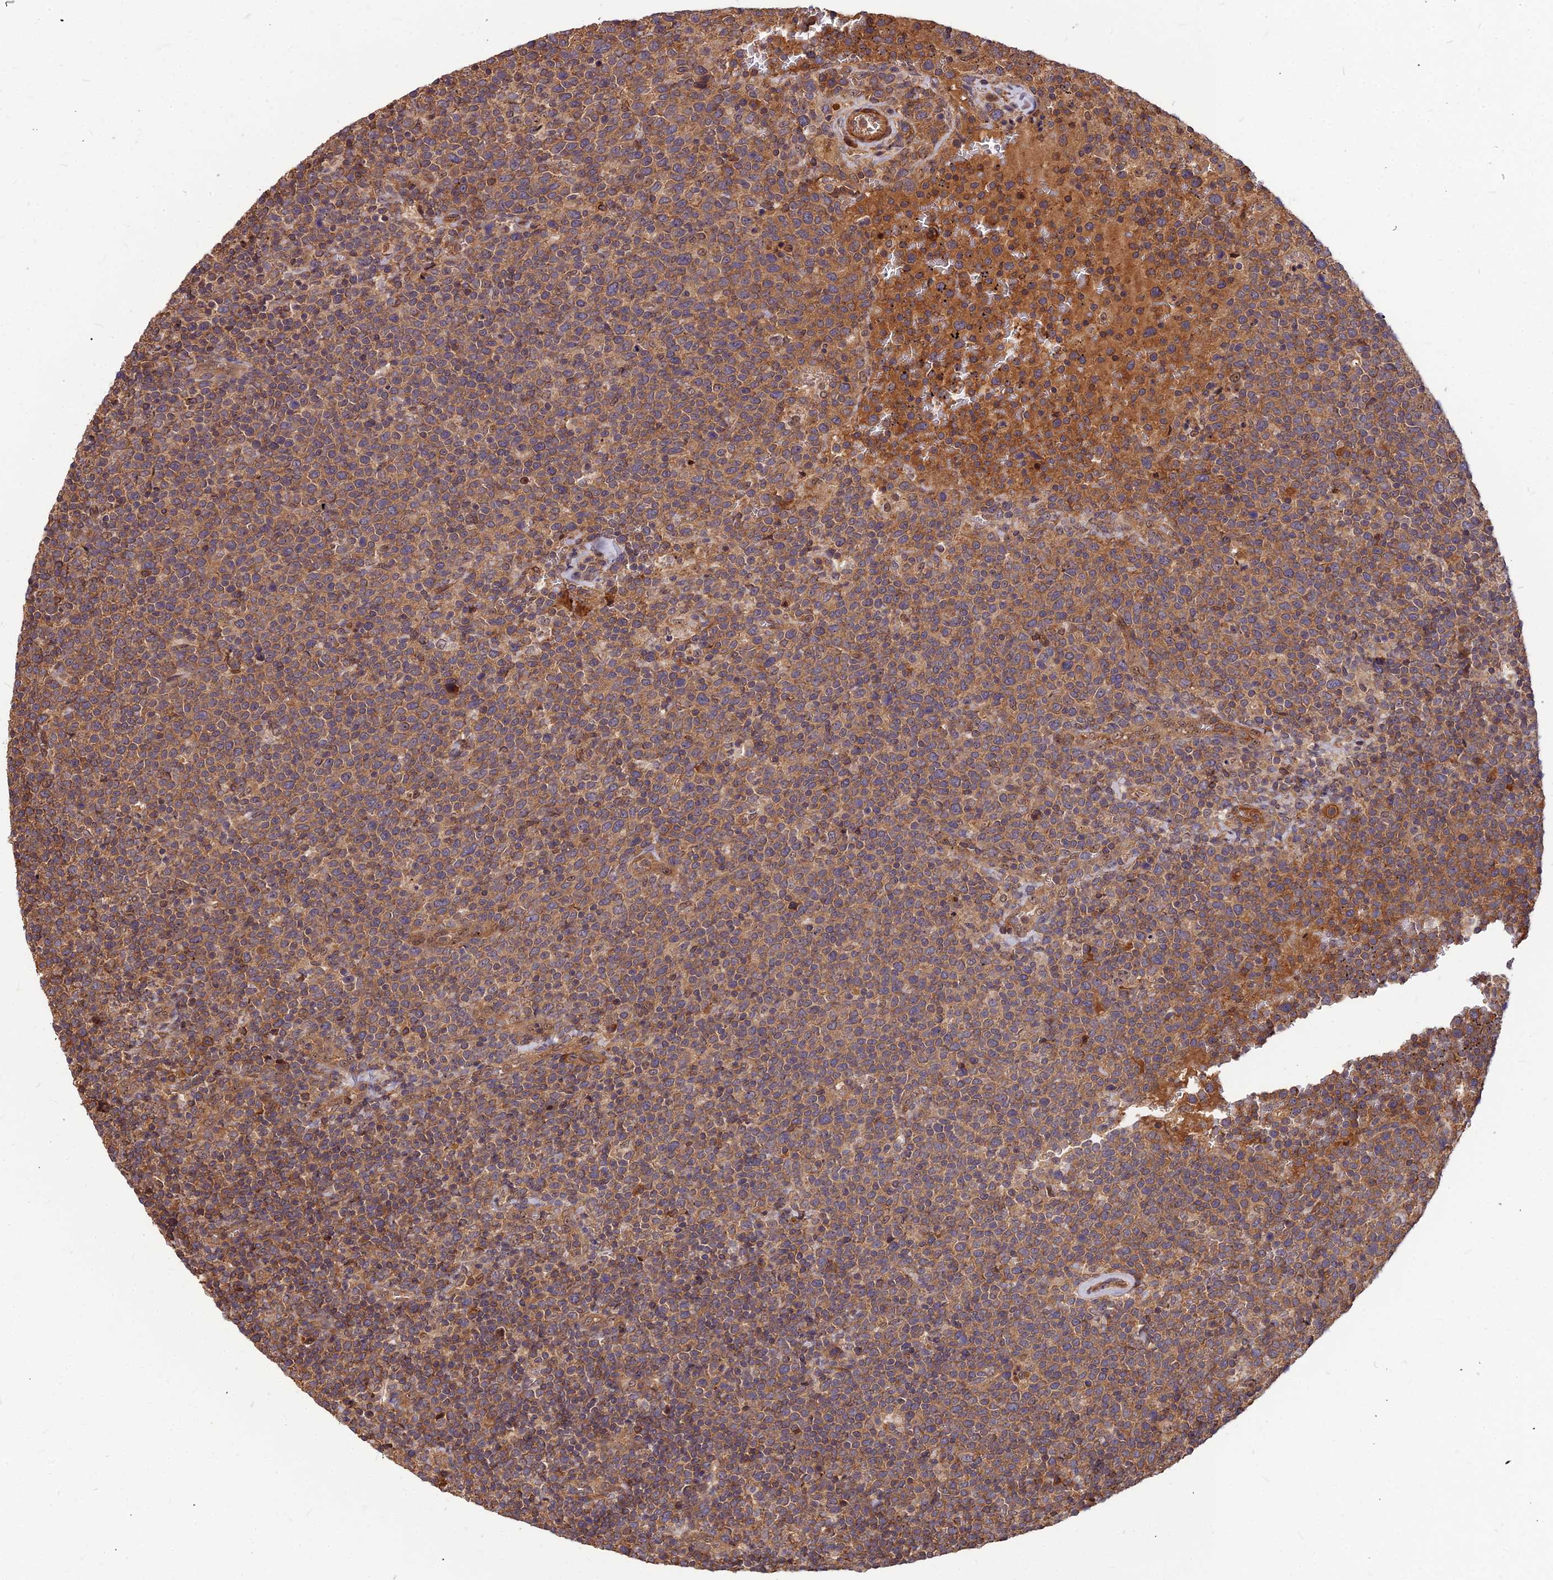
{"staining": {"intensity": "moderate", "quantity": ">75%", "location": "cytoplasmic/membranous"}, "tissue": "lymphoma", "cell_type": "Tumor cells", "image_type": "cancer", "snomed": [{"axis": "morphology", "description": "Malignant lymphoma, non-Hodgkin's type, High grade"}, {"axis": "topography", "description": "Lymph node"}], "caption": "The immunohistochemical stain highlights moderate cytoplasmic/membranous positivity in tumor cells of lymphoma tissue.", "gene": "ZNF467", "patient": {"sex": "male", "age": 61}}